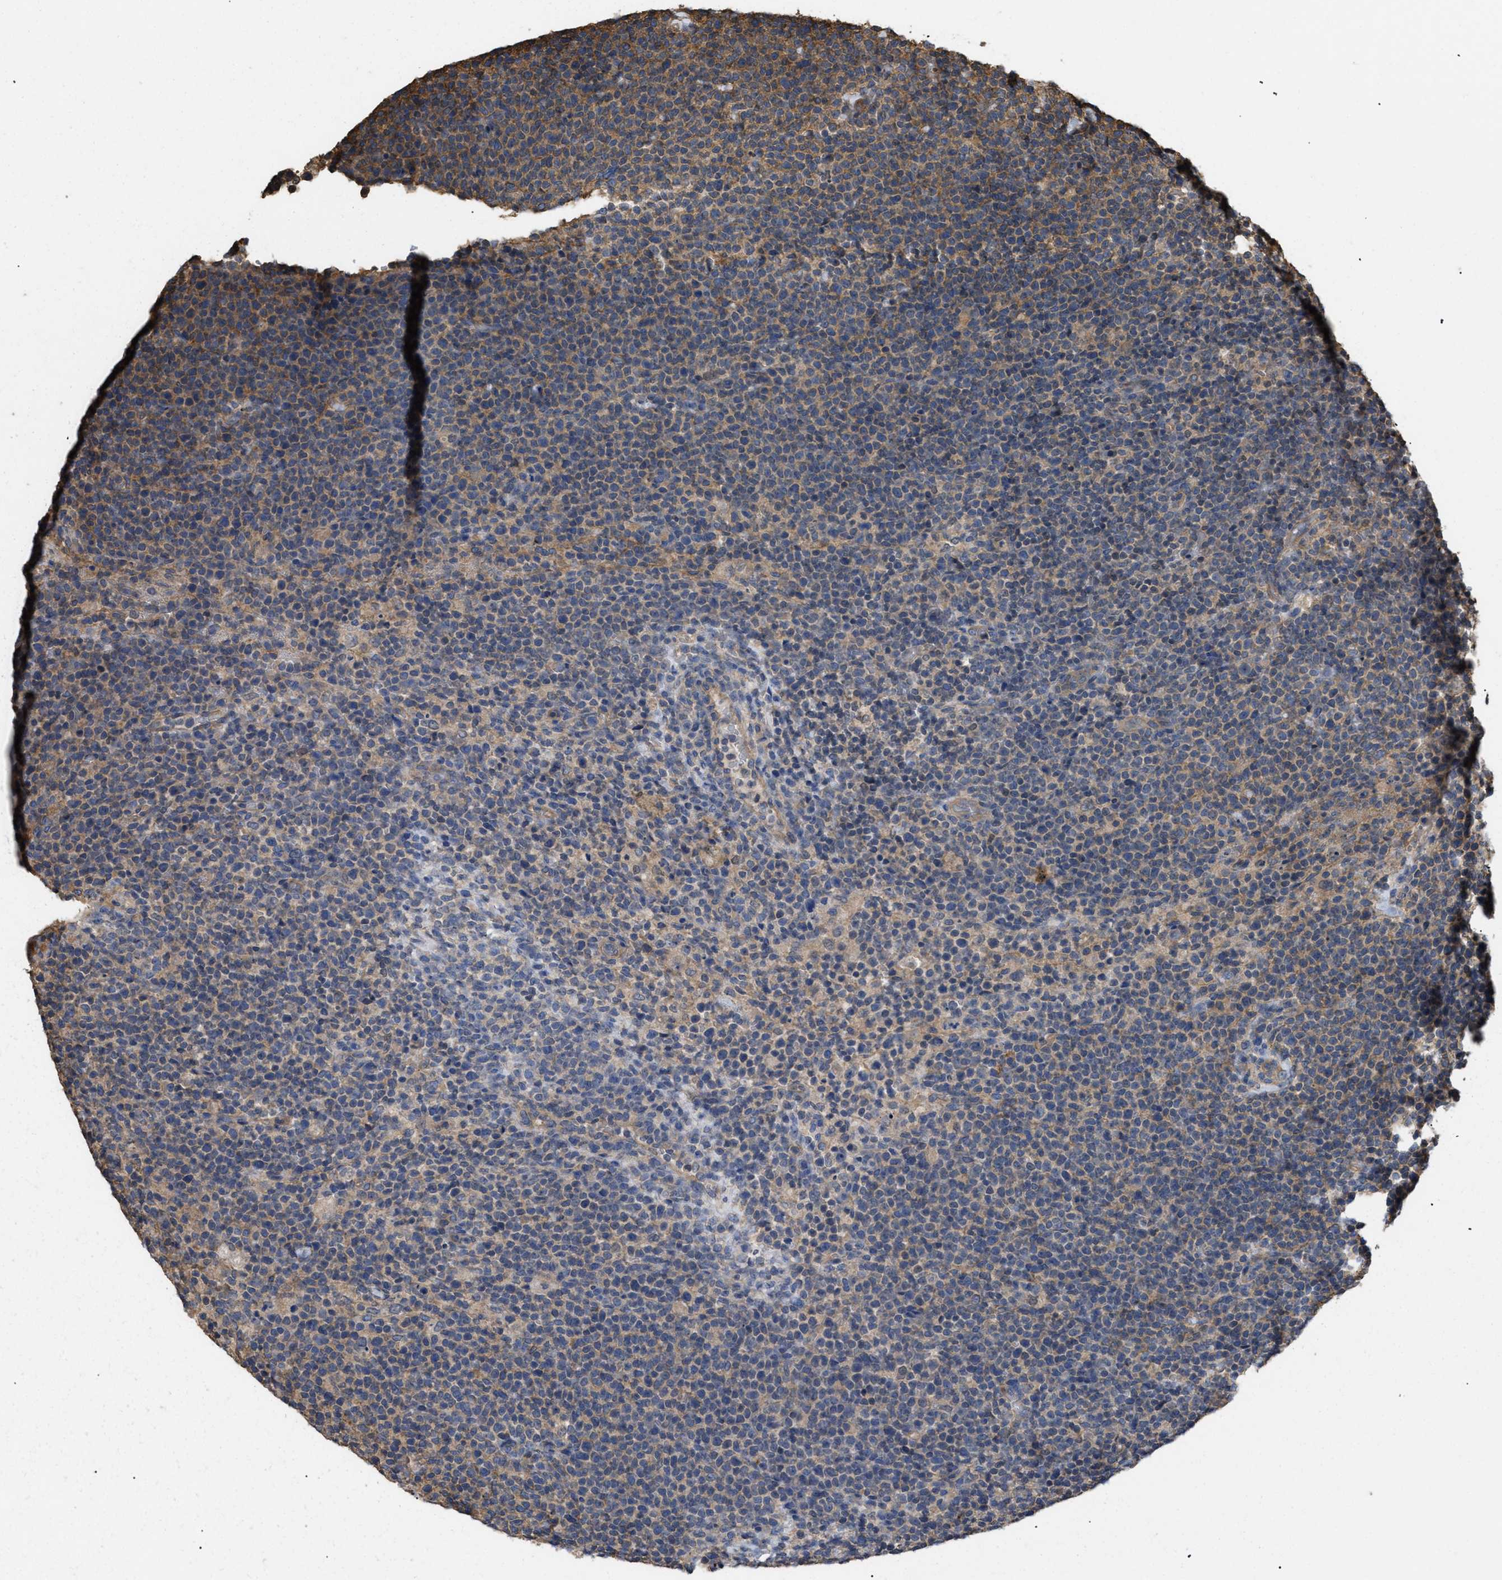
{"staining": {"intensity": "weak", "quantity": "25%-75%", "location": "cytoplasmic/membranous"}, "tissue": "lymphoma", "cell_type": "Tumor cells", "image_type": "cancer", "snomed": [{"axis": "morphology", "description": "Malignant lymphoma, non-Hodgkin's type, High grade"}, {"axis": "topography", "description": "Lymph node"}], "caption": "Immunohistochemistry (IHC) of human malignant lymphoma, non-Hodgkin's type (high-grade) displays low levels of weak cytoplasmic/membranous positivity in approximately 25%-75% of tumor cells. The staining is performed using DAB brown chromogen to label protein expression. The nuclei are counter-stained blue using hematoxylin.", "gene": "CALM1", "patient": {"sex": "male", "age": 61}}